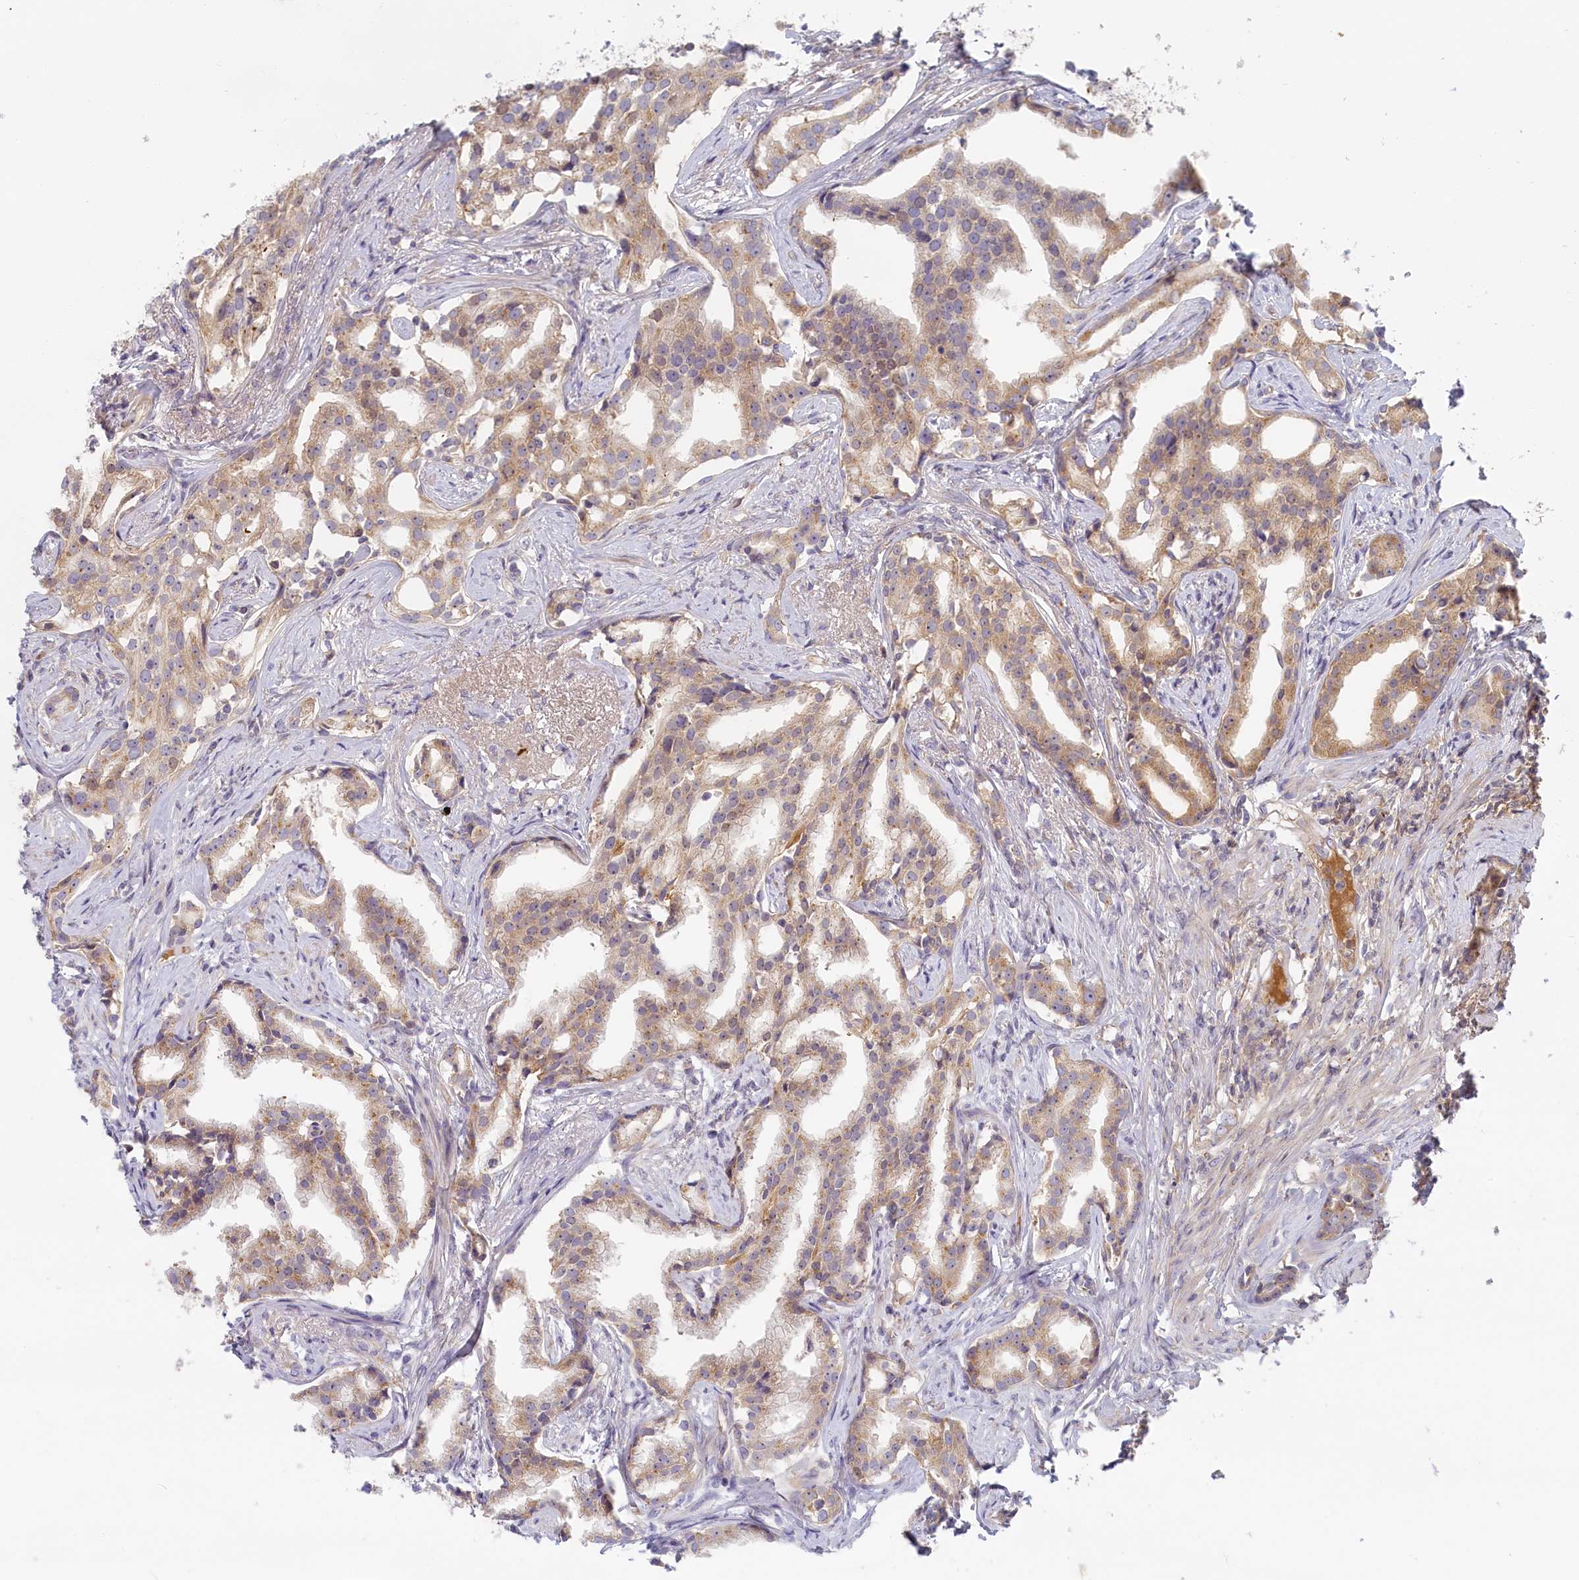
{"staining": {"intensity": "moderate", "quantity": "25%-75%", "location": "cytoplasmic/membranous"}, "tissue": "prostate cancer", "cell_type": "Tumor cells", "image_type": "cancer", "snomed": [{"axis": "morphology", "description": "Adenocarcinoma, High grade"}, {"axis": "topography", "description": "Prostate"}], "caption": "Immunohistochemistry (IHC) photomicrograph of neoplastic tissue: prostate high-grade adenocarcinoma stained using immunohistochemistry (IHC) exhibits medium levels of moderate protein expression localized specifically in the cytoplasmic/membranous of tumor cells, appearing as a cytoplasmic/membranous brown color.", "gene": "STX16", "patient": {"sex": "male", "age": 67}}